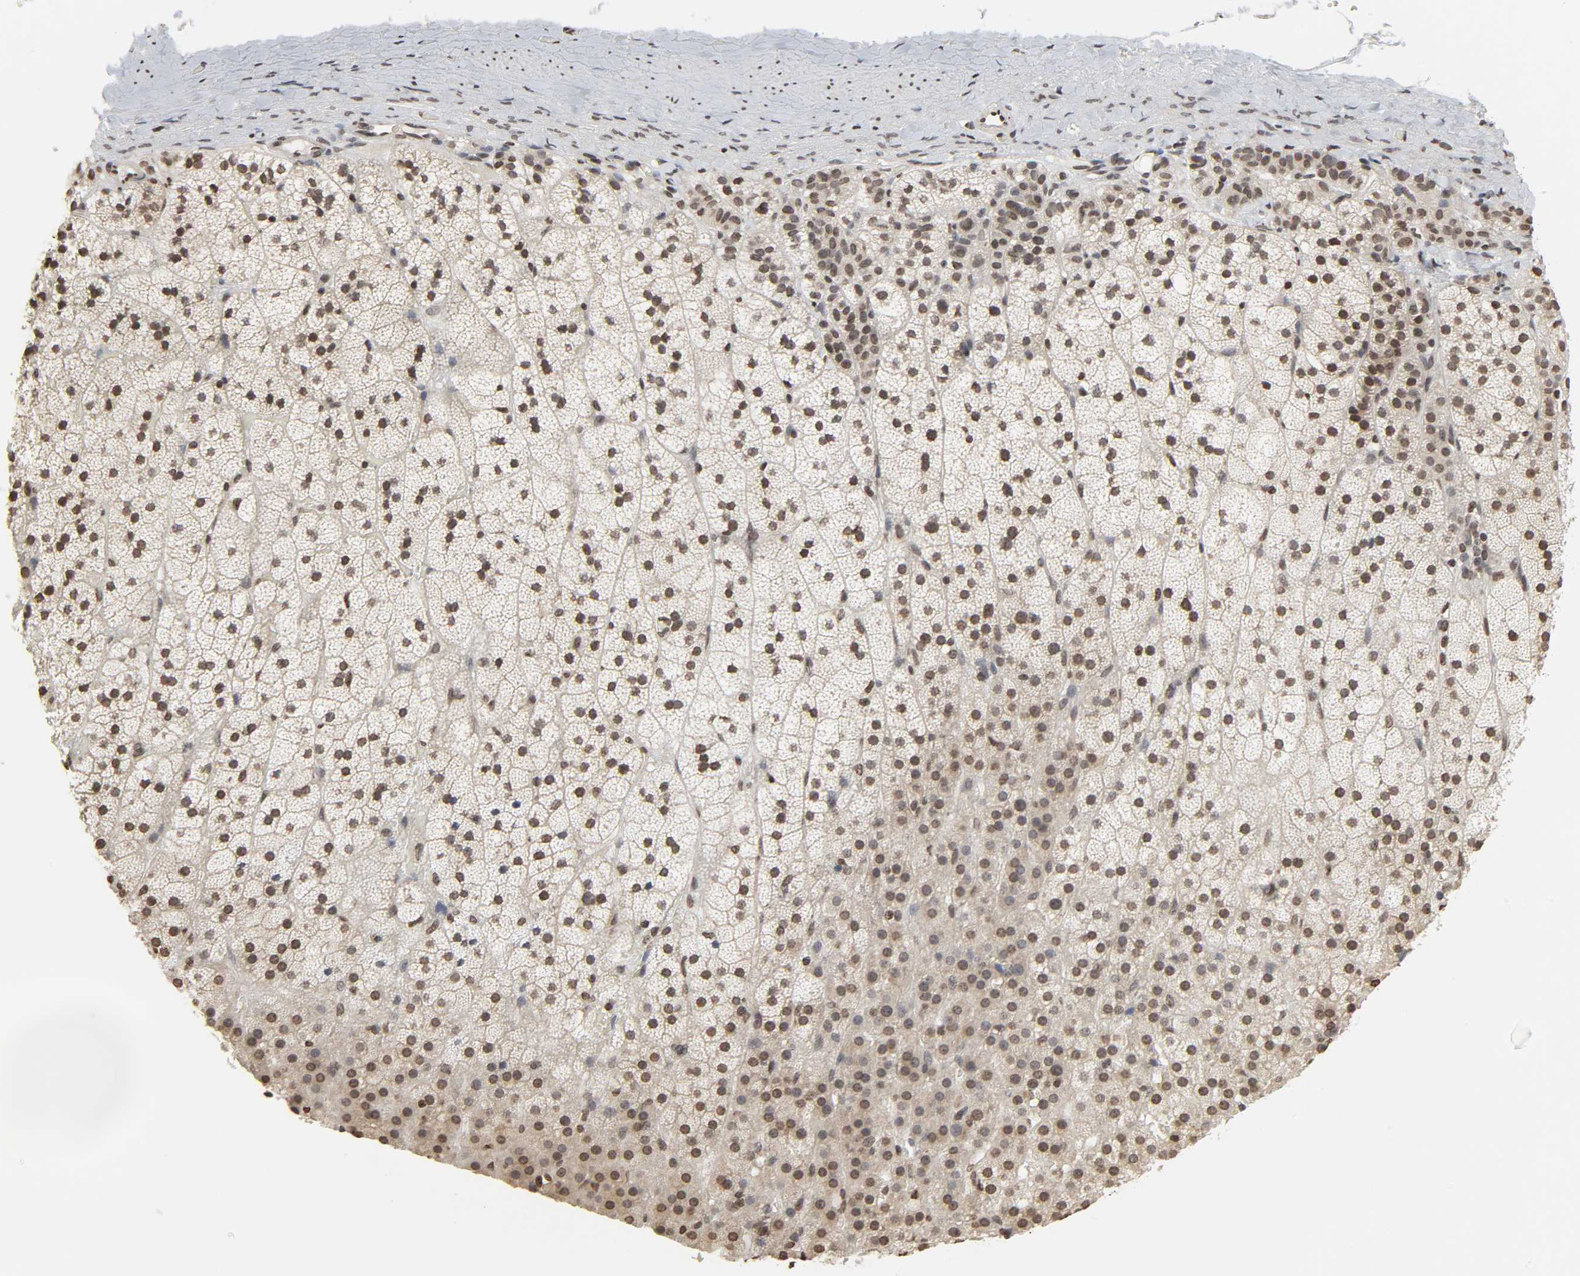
{"staining": {"intensity": "moderate", "quantity": ">75%", "location": "nuclear"}, "tissue": "adrenal gland", "cell_type": "Glandular cells", "image_type": "normal", "snomed": [{"axis": "morphology", "description": "Normal tissue, NOS"}, {"axis": "topography", "description": "Adrenal gland"}], "caption": "High-power microscopy captured an immunohistochemistry (IHC) micrograph of benign adrenal gland, revealing moderate nuclear positivity in about >75% of glandular cells. The protein of interest is shown in brown color, while the nuclei are stained blue.", "gene": "ELAVL1", "patient": {"sex": "male", "age": 35}}